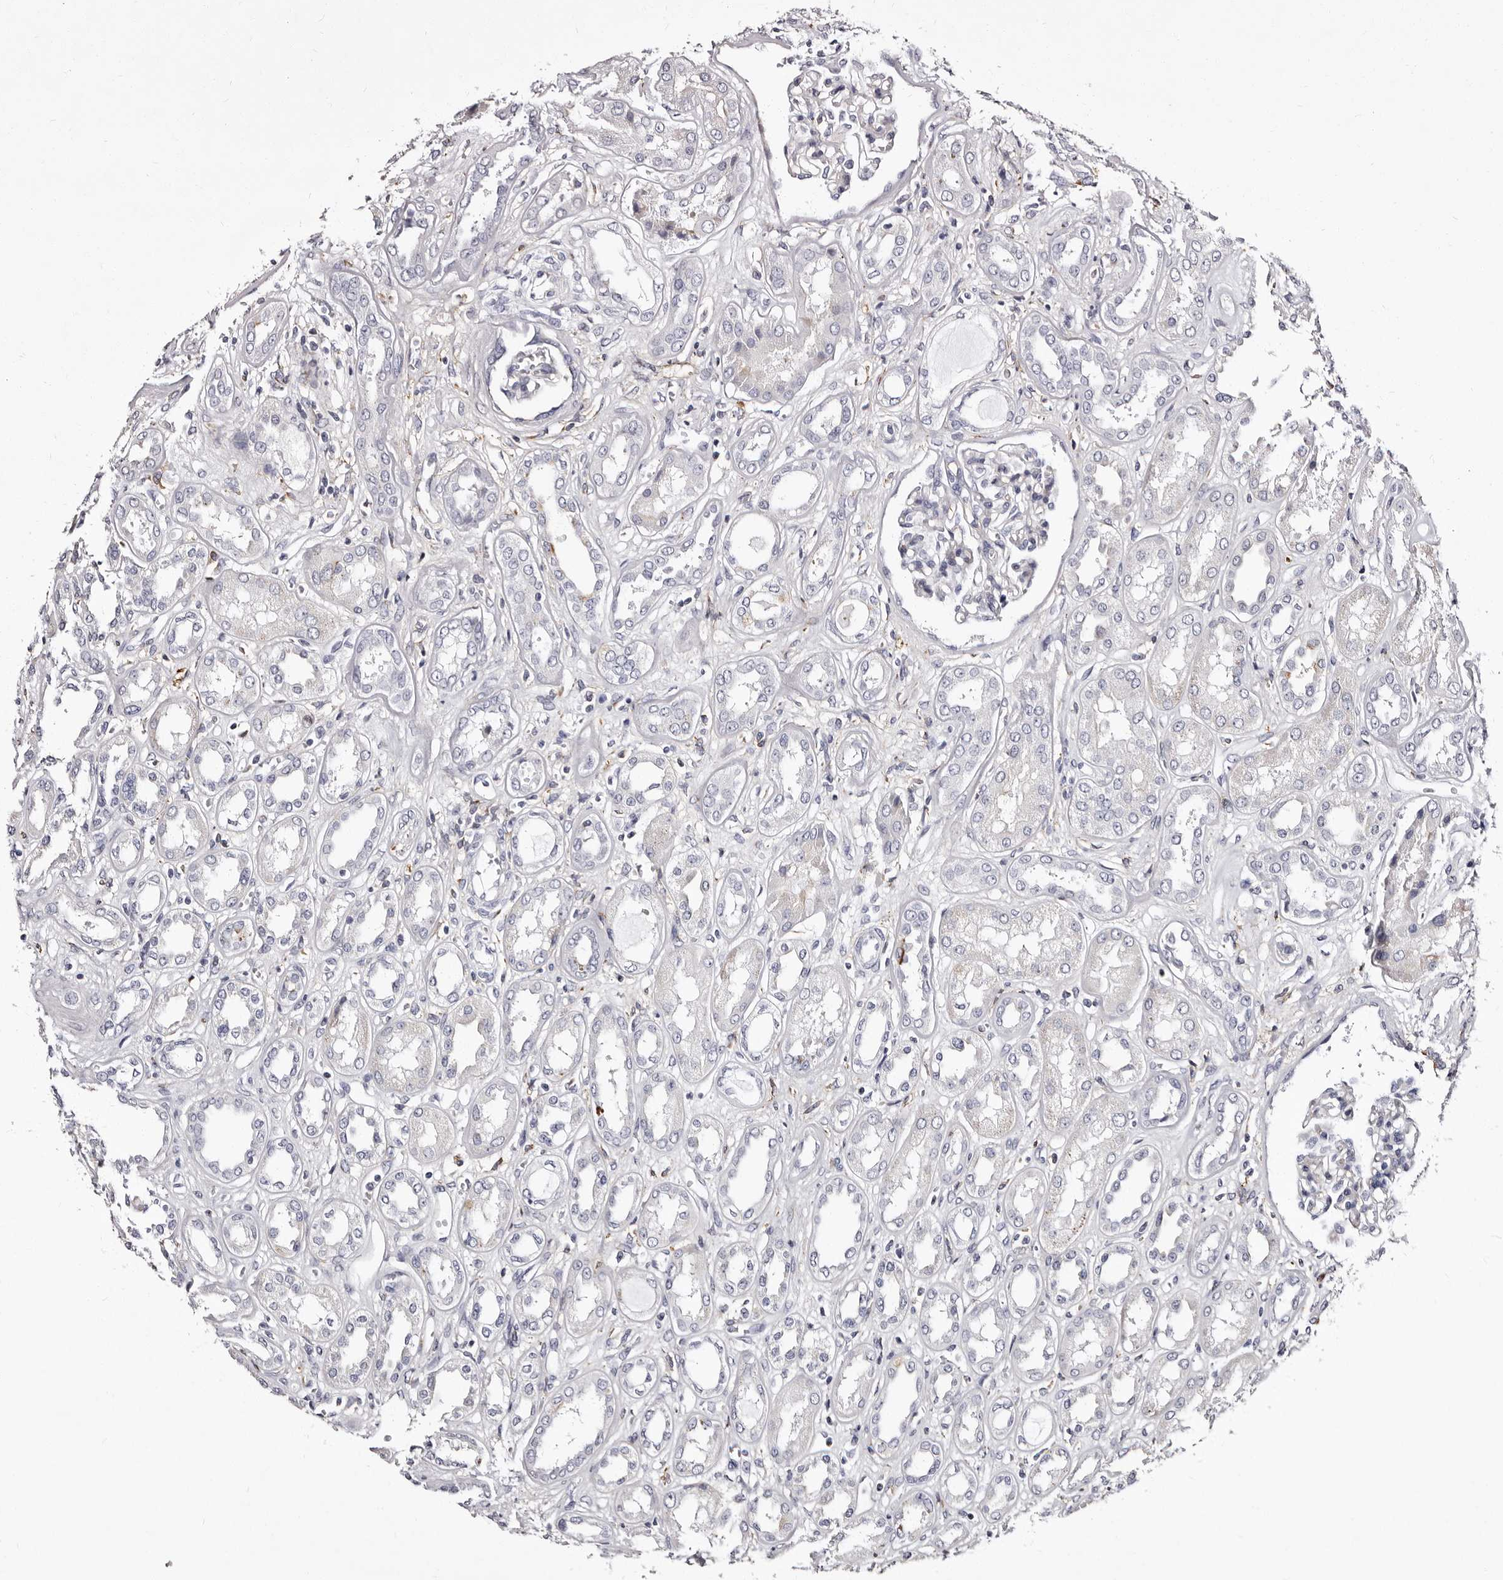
{"staining": {"intensity": "negative", "quantity": "none", "location": "none"}, "tissue": "kidney", "cell_type": "Cells in glomeruli", "image_type": "normal", "snomed": [{"axis": "morphology", "description": "Normal tissue, NOS"}, {"axis": "topography", "description": "Kidney"}], "caption": "Cells in glomeruli show no significant protein expression in benign kidney. Brightfield microscopy of immunohistochemistry stained with DAB (brown) and hematoxylin (blue), captured at high magnification.", "gene": "AUNIP", "patient": {"sex": "male", "age": 59}}